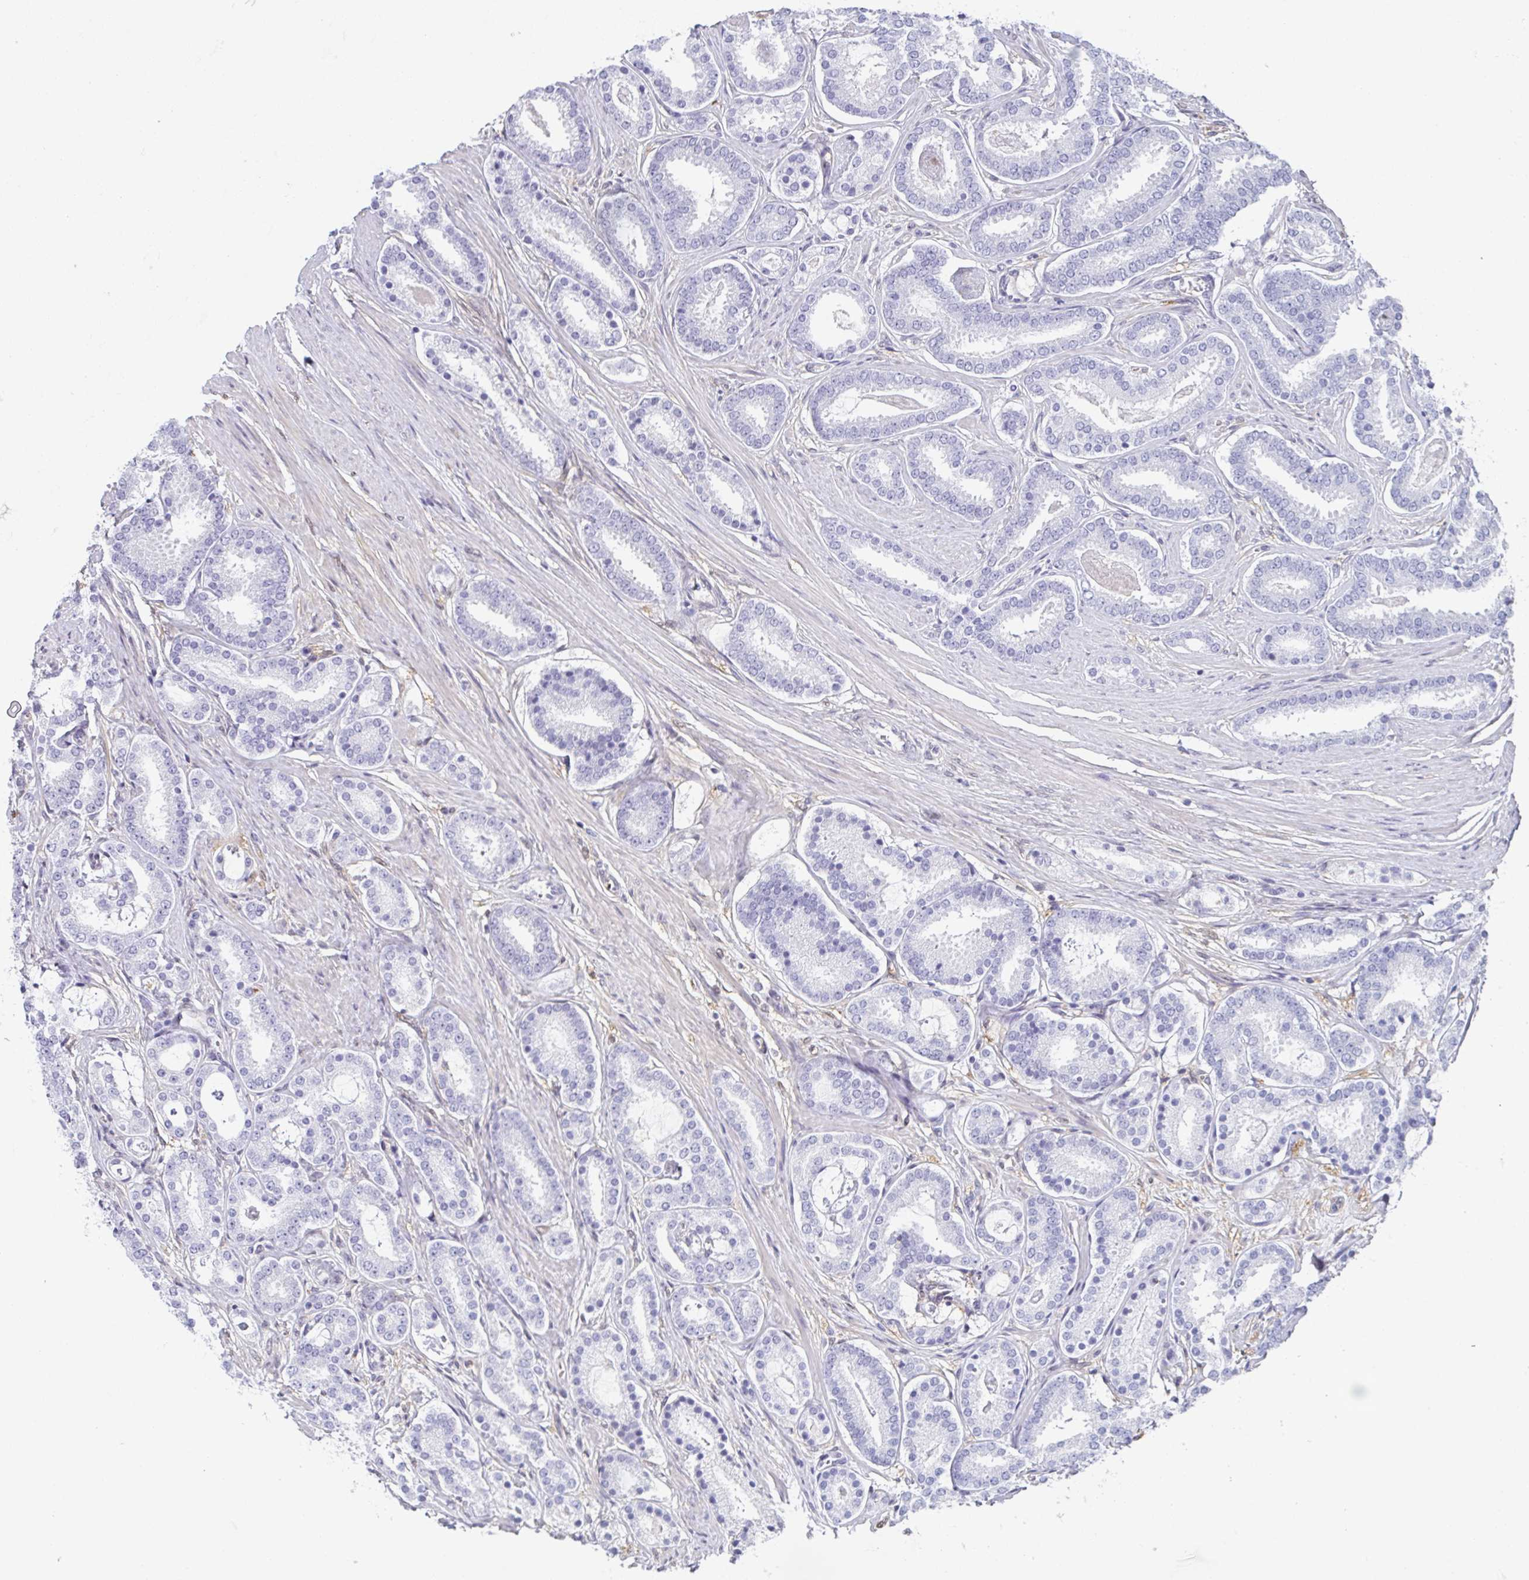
{"staining": {"intensity": "negative", "quantity": "none", "location": "none"}, "tissue": "prostate cancer", "cell_type": "Tumor cells", "image_type": "cancer", "snomed": [{"axis": "morphology", "description": "Adenocarcinoma, High grade"}, {"axis": "topography", "description": "Prostate"}], "caption": "Human prostate adenocarcinoma (high-grade) stained for a protein using IHC exhibits no staining in tumor cells.", "gene": "RBP1", "patient": {"sex": "male", "age": 63}}